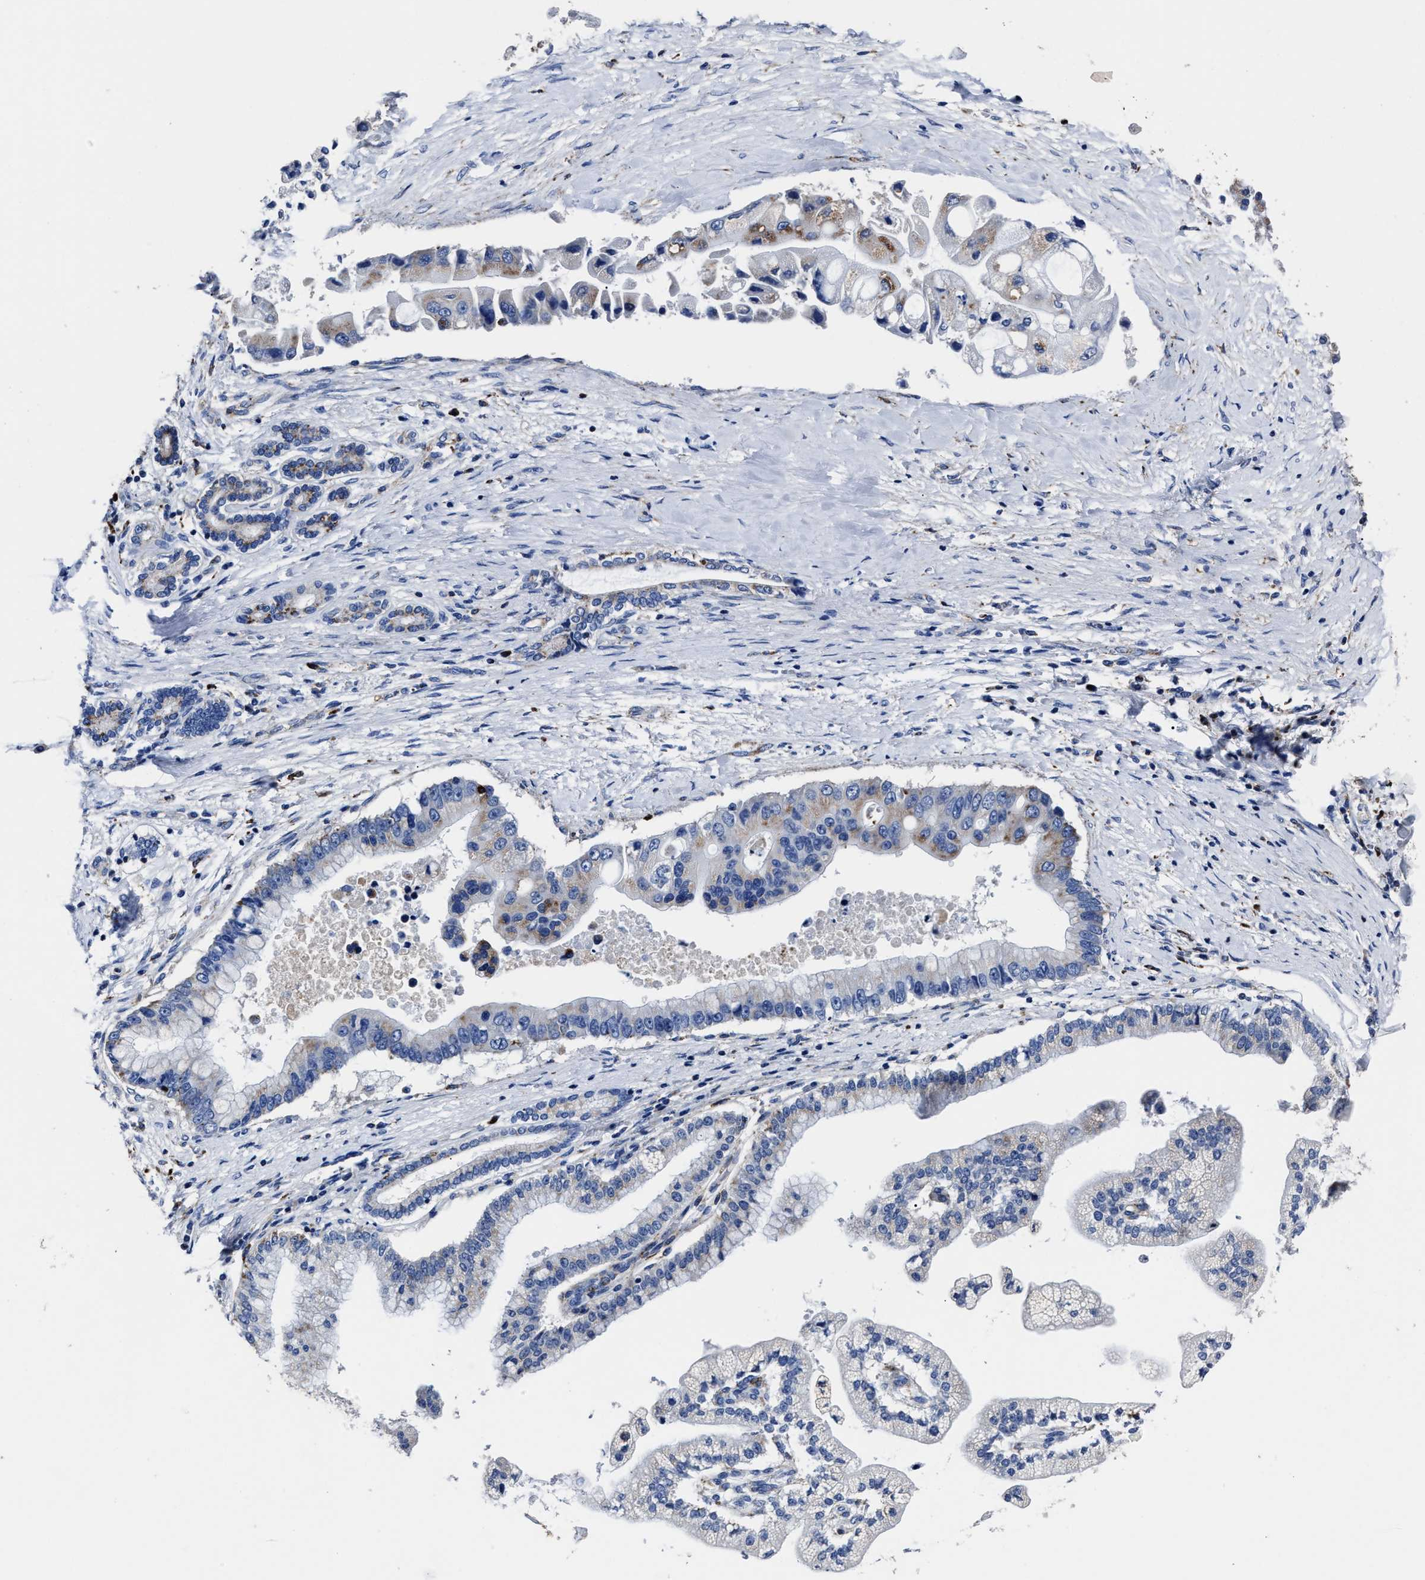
{"staining": {"intensity": "weak", "quantity": "<25%", "location": "cytoplasmic/membranous"}, "tissue": "liver cancer", "cell_type": "Tumor cells", "image_type": "cancer", "snomed": [{"axis": "morphology", "description": "Cholangiocarcinoma"}, {"axis": "topography", "description": "Liver"}], "caption": "DAB immunohistochemical staining of cholangiocarcinoma (liver) demonstrates no significant staining in tumor cells.", "gene": "LAMTOR4", "patient": {"sex": "male", "age": 50}}